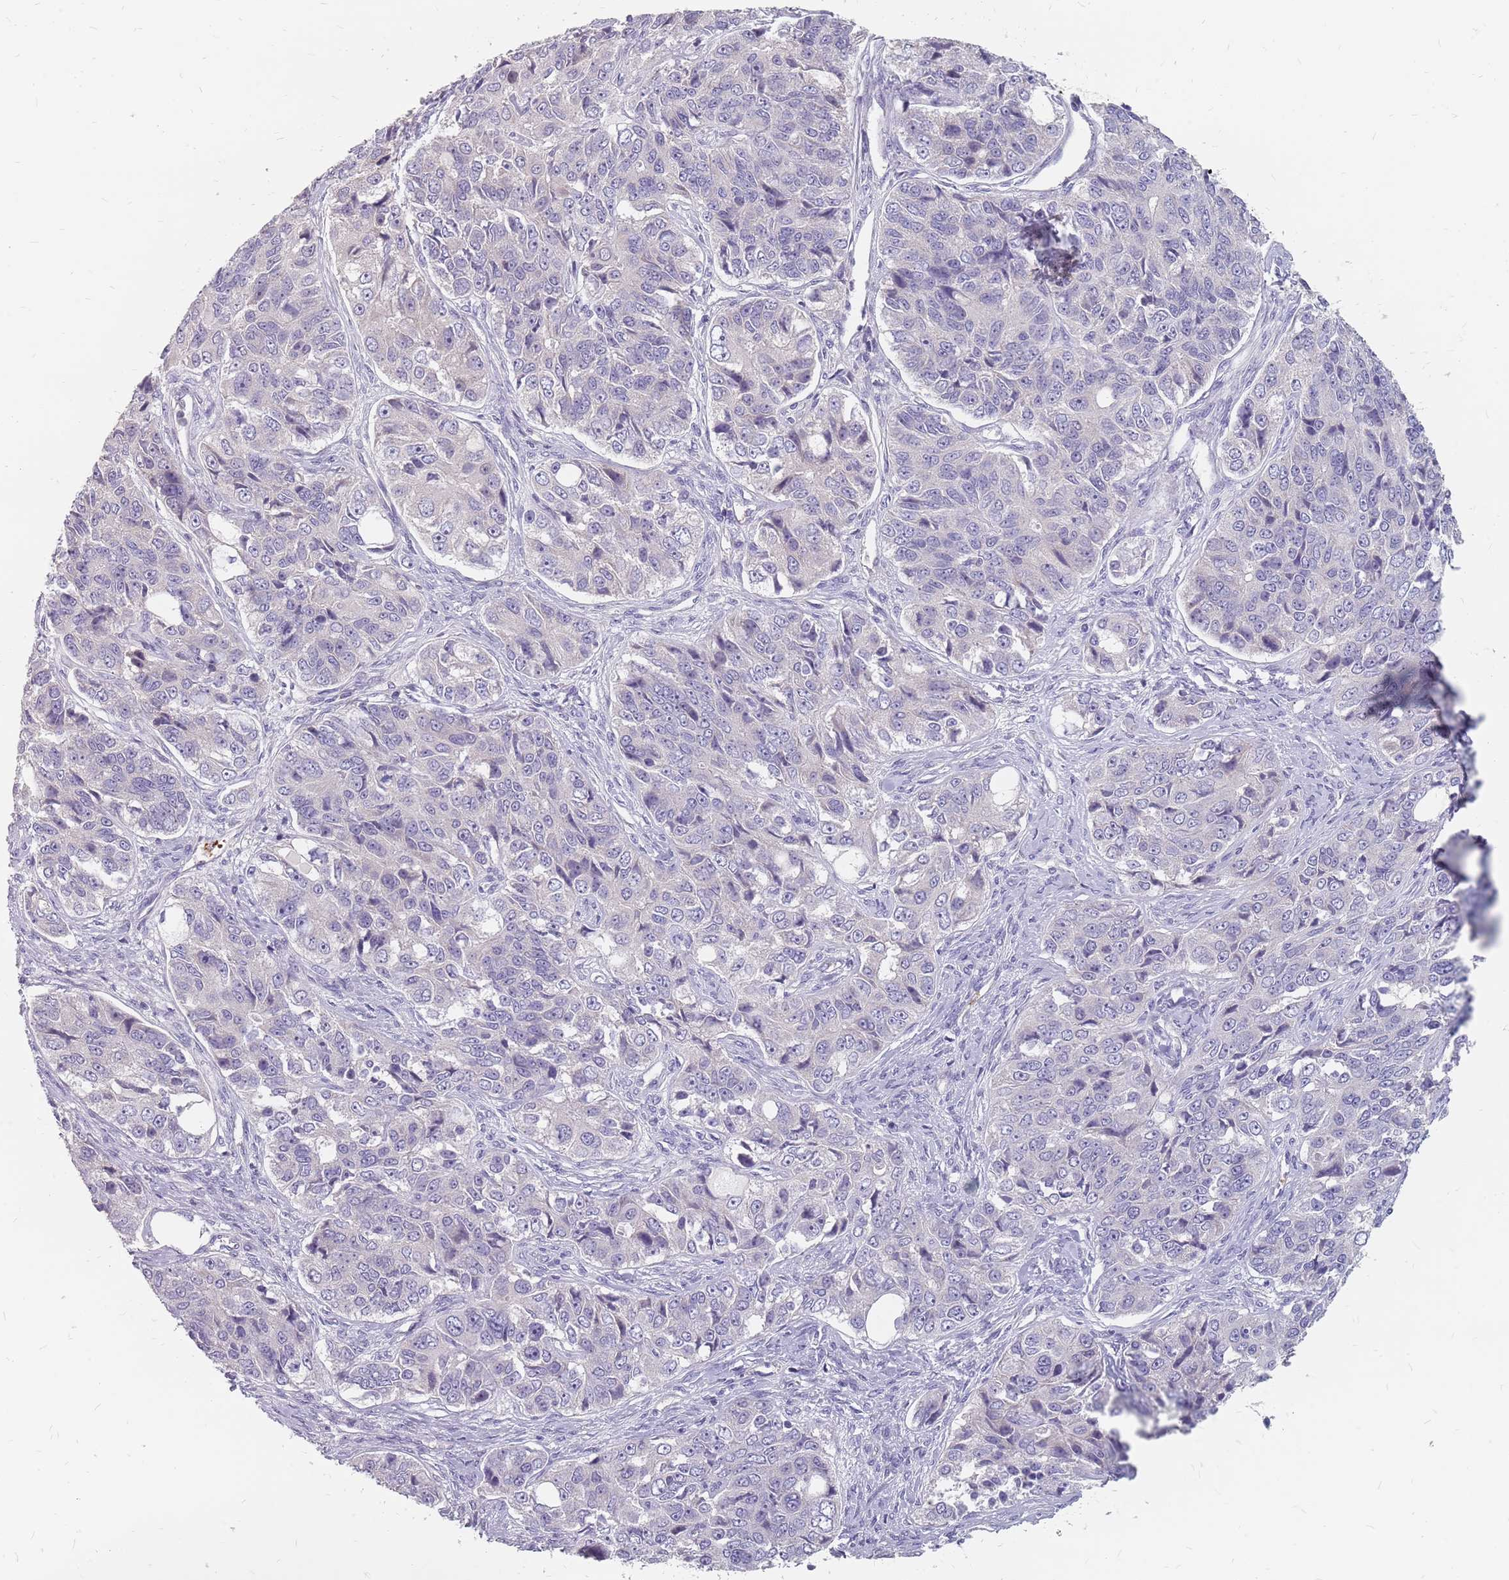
{"staining": {"intensity": "negative", "quantity": "none", "location": "none"}, "tissue": "ovarian cancer", "cell_type": "Tumor cells", "image_type": "cancer", "snomed": [{"axis": "morphology", "description": "Carcinoma, endometroid"}, {"axis": "topography", "description": "Ovary"}], "caption": "The immunohistochemistry (IHC) photomicrograph has no significant positivity in tumor cells of ovarian cancer (endometroid carcinoma) tissue.", "gene": "CMTR2", "patient": {"sex": "female", "age": 51}}